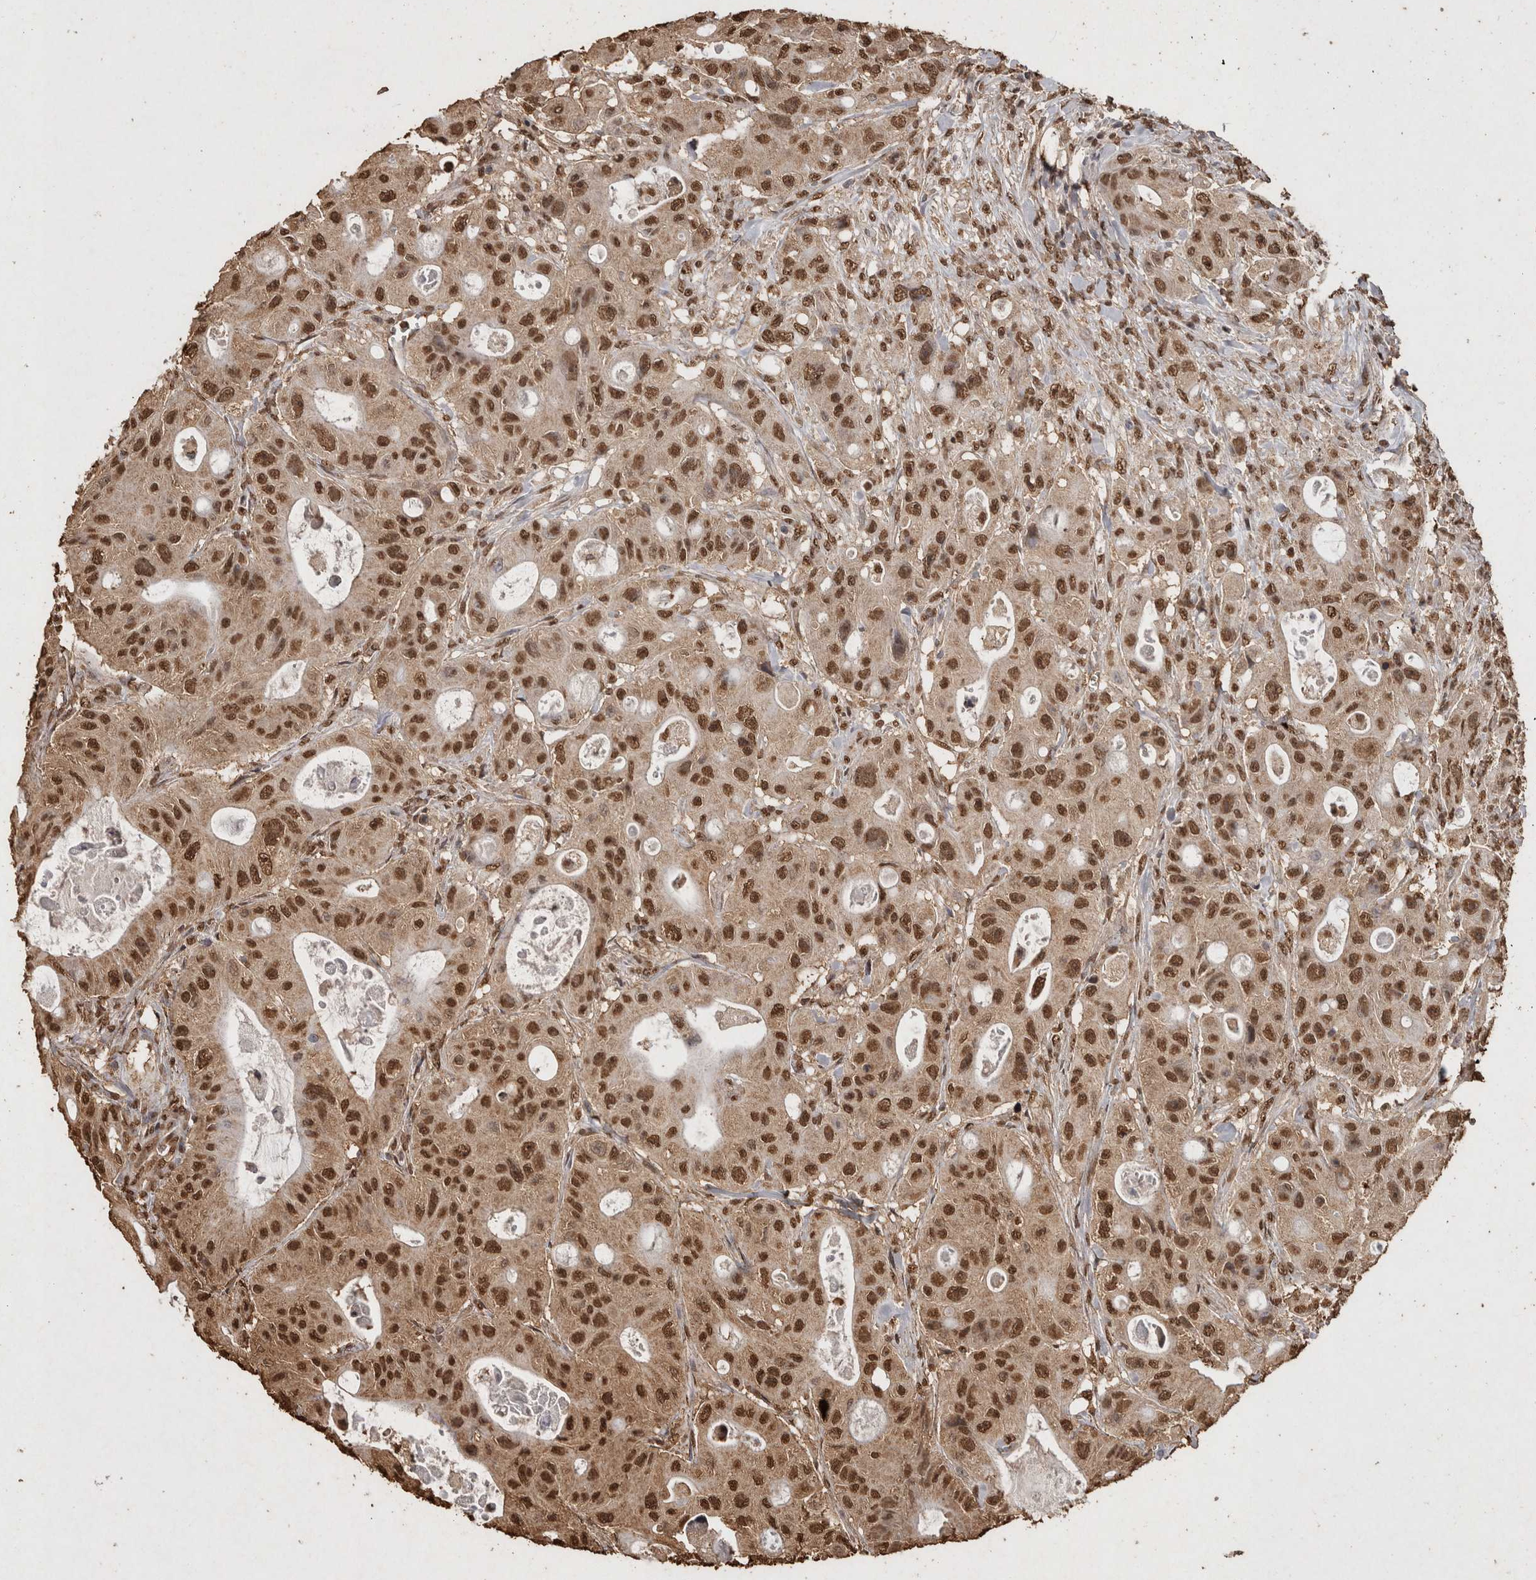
{"staining": {"intensity": "strong", "quantity": ">75%", "location": "cytoplasmic/membranous,nuclear"}, "tissue": "colorectal cancer", "cell_type": "Tumor cells", "image_type": "cancer", "snomed": [{"axis": "morphology", "description": "Adenocarcinoma, NOS"}, {"axis": "topography", "description": "Colon"}], "caption": "Tumor cells demonstrate high levels of strong cytoplasmic/membranous and nuclear staining in approximately >75% of cells in human colorectal cancer (adenocarcinoma). (DAB (3,3'-diaminobenzidine) IHC with brightfield microscopy, high magnification).", "gene": "FSTL3", "patient": {"sex": "female", "age": 46}}